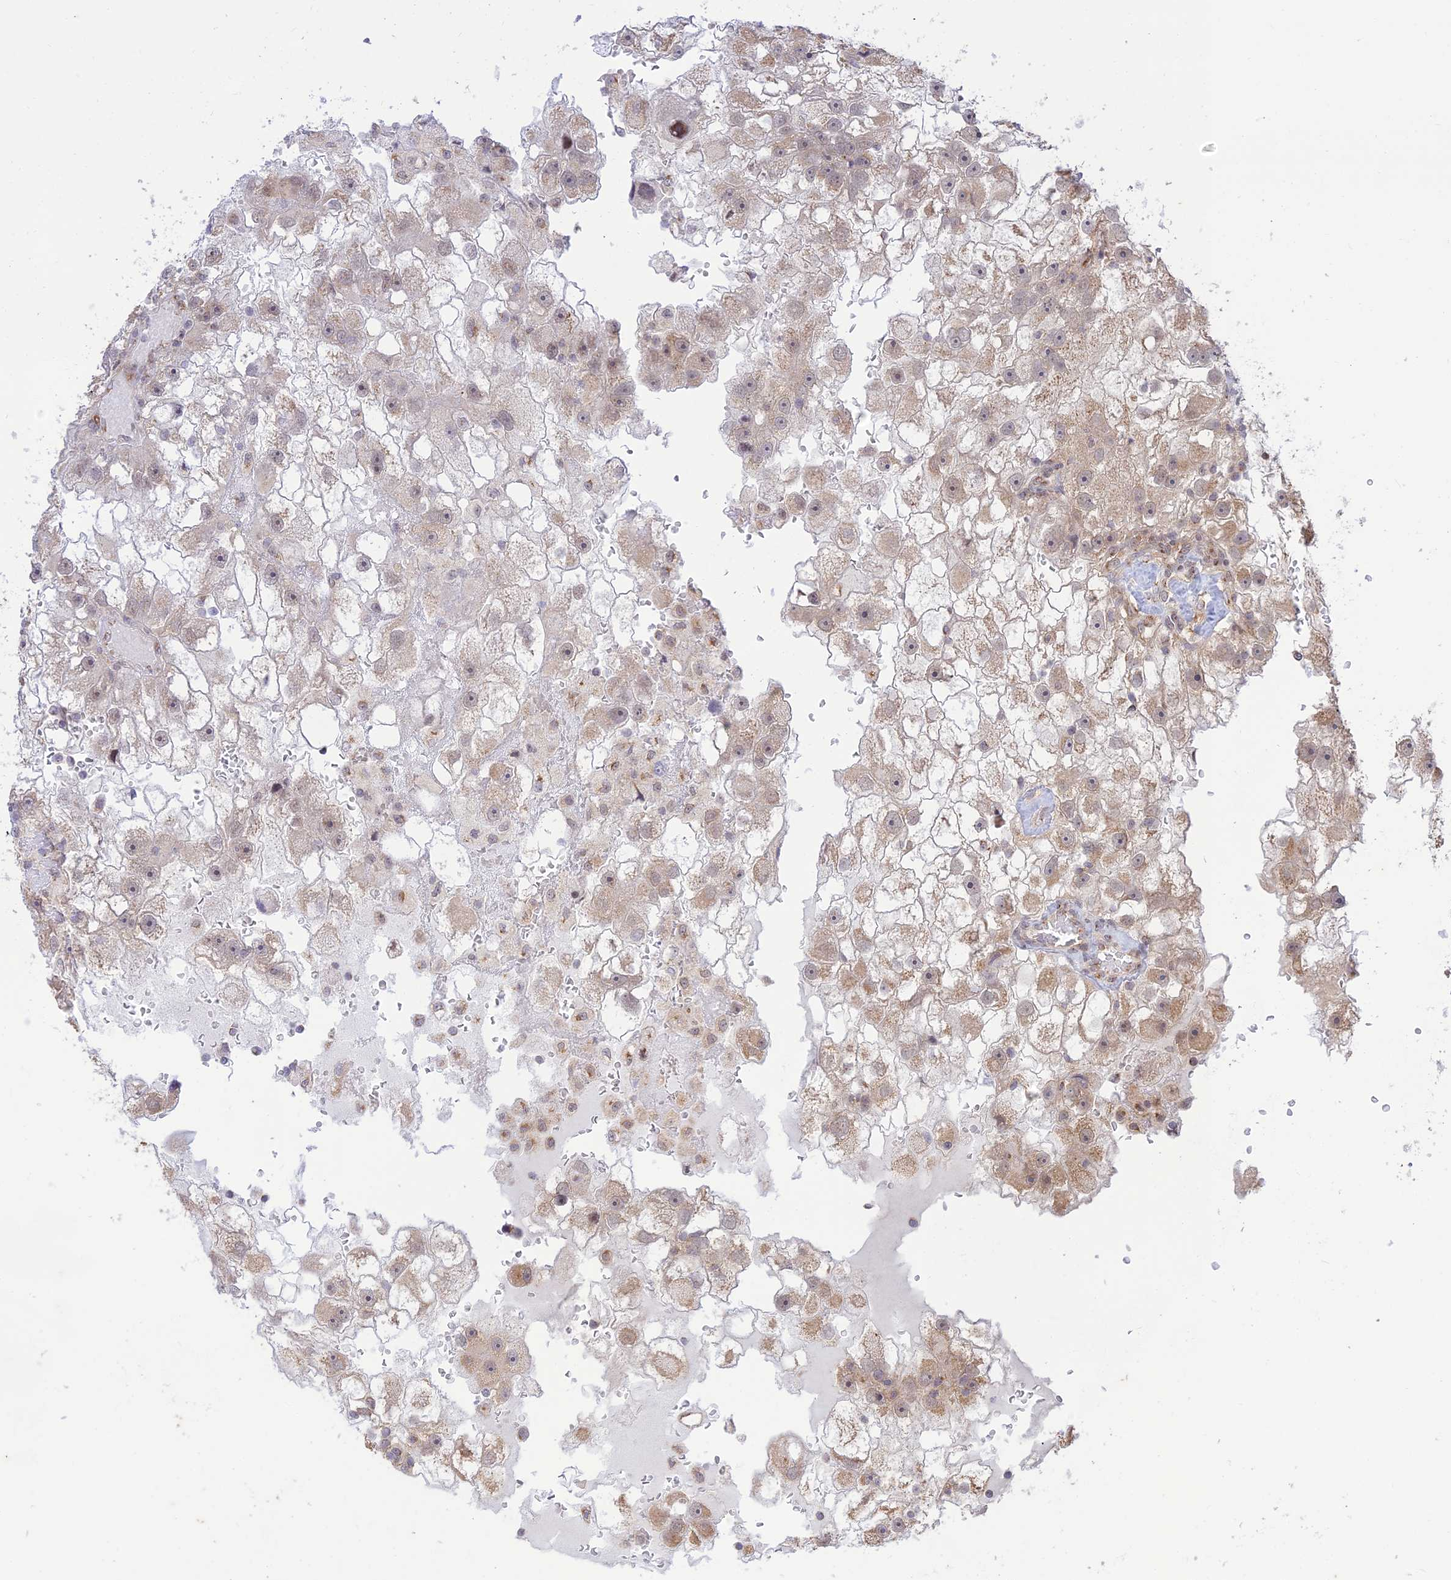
{"staining": {"intensity": "weak", "quantity": "<25%", "location": "cytoplasmic/membranous"}, "tissue": "renal cancer", "cell_type": "Tumor cells", "image_type": "cancer", "snomed": [{"axis": "morphology", "description": "Adenocarcinoma, NOS"}, {"axis": "topography", "description": "Kidney"}], "caption": "Immunohistochemistry image of human renal adenocarcinoma stained for a protein (brown), which displays no expression in tumor cells.", "gene": "GOLGA3", "patient": {"sex": "male", "age": 63}}